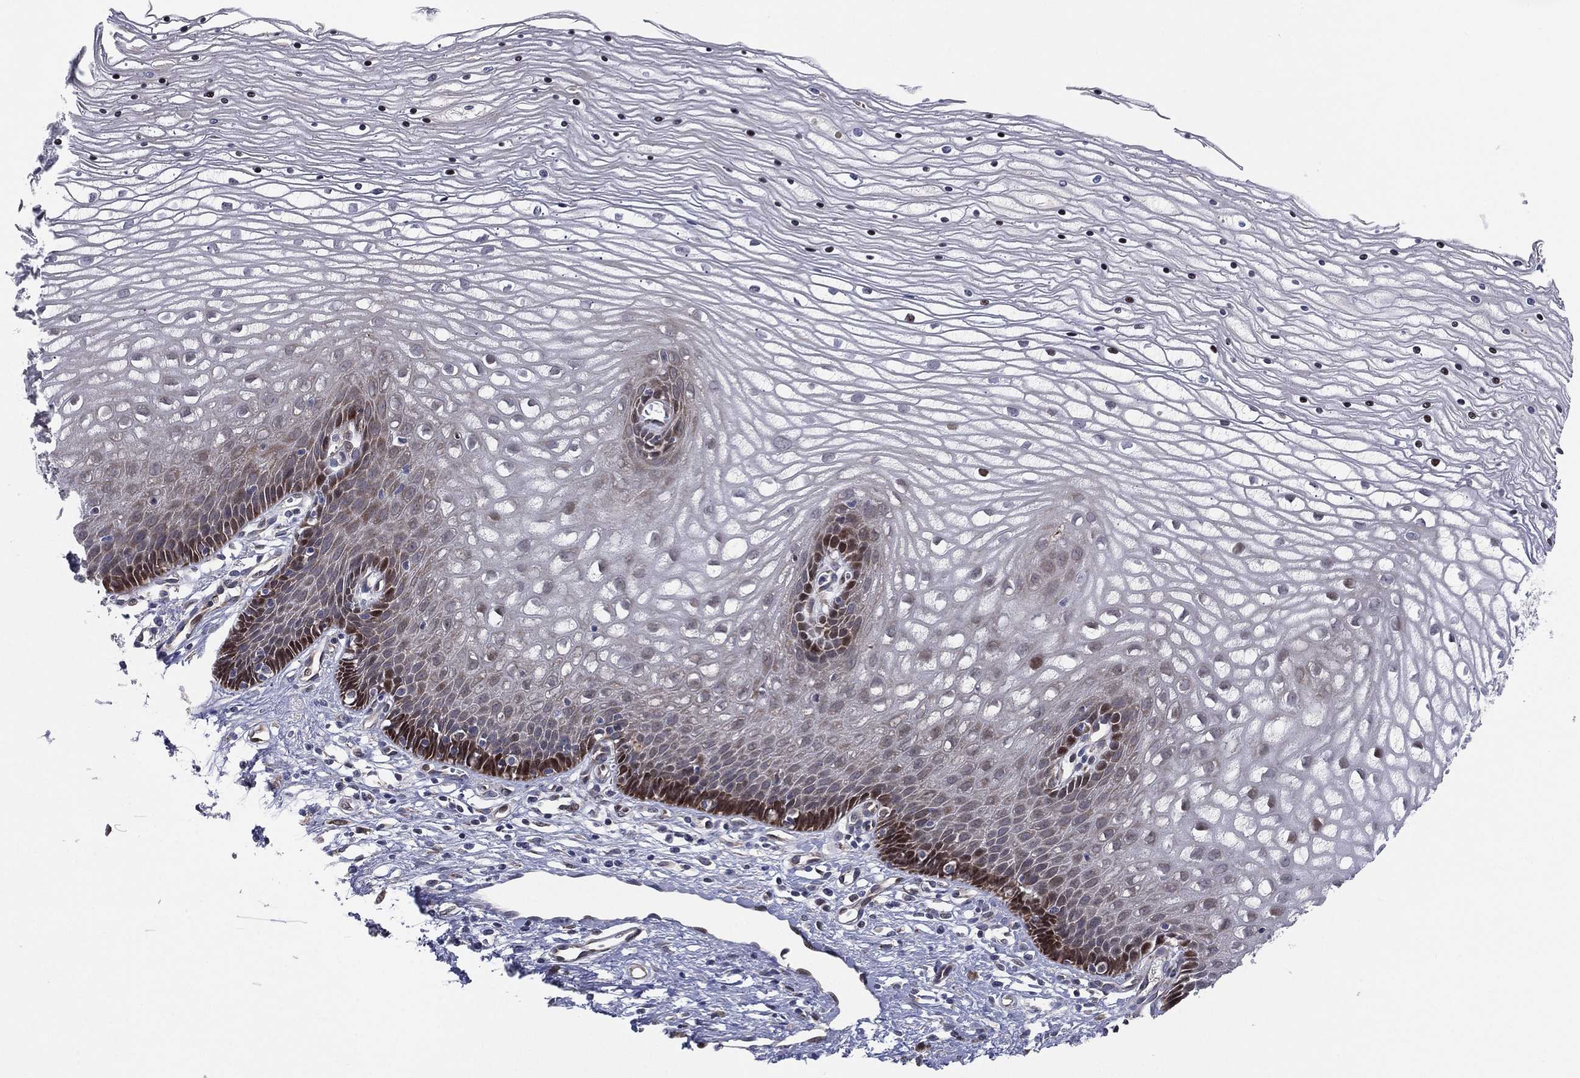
{"staining": {"intensity": "weak", "quantity": "25%-75%", "location": "cytoplasmic/membranous"}, "tissue": "cervix", "cell_type": "Glandular cells", "image_type": "normal", "snomed": [{"axis": "morphology", "description": "Normal tissue, NOS"}, {"axis": "topography", "description": "Cervix"}], "caption": "Human cervix stained for a protein (brown) displays weak cytoplasmic/membranous positive staining in about 25%-75% of glandular cells.", "gene": "UTP14A", "patient": {"sex": "female", "age": 35}}